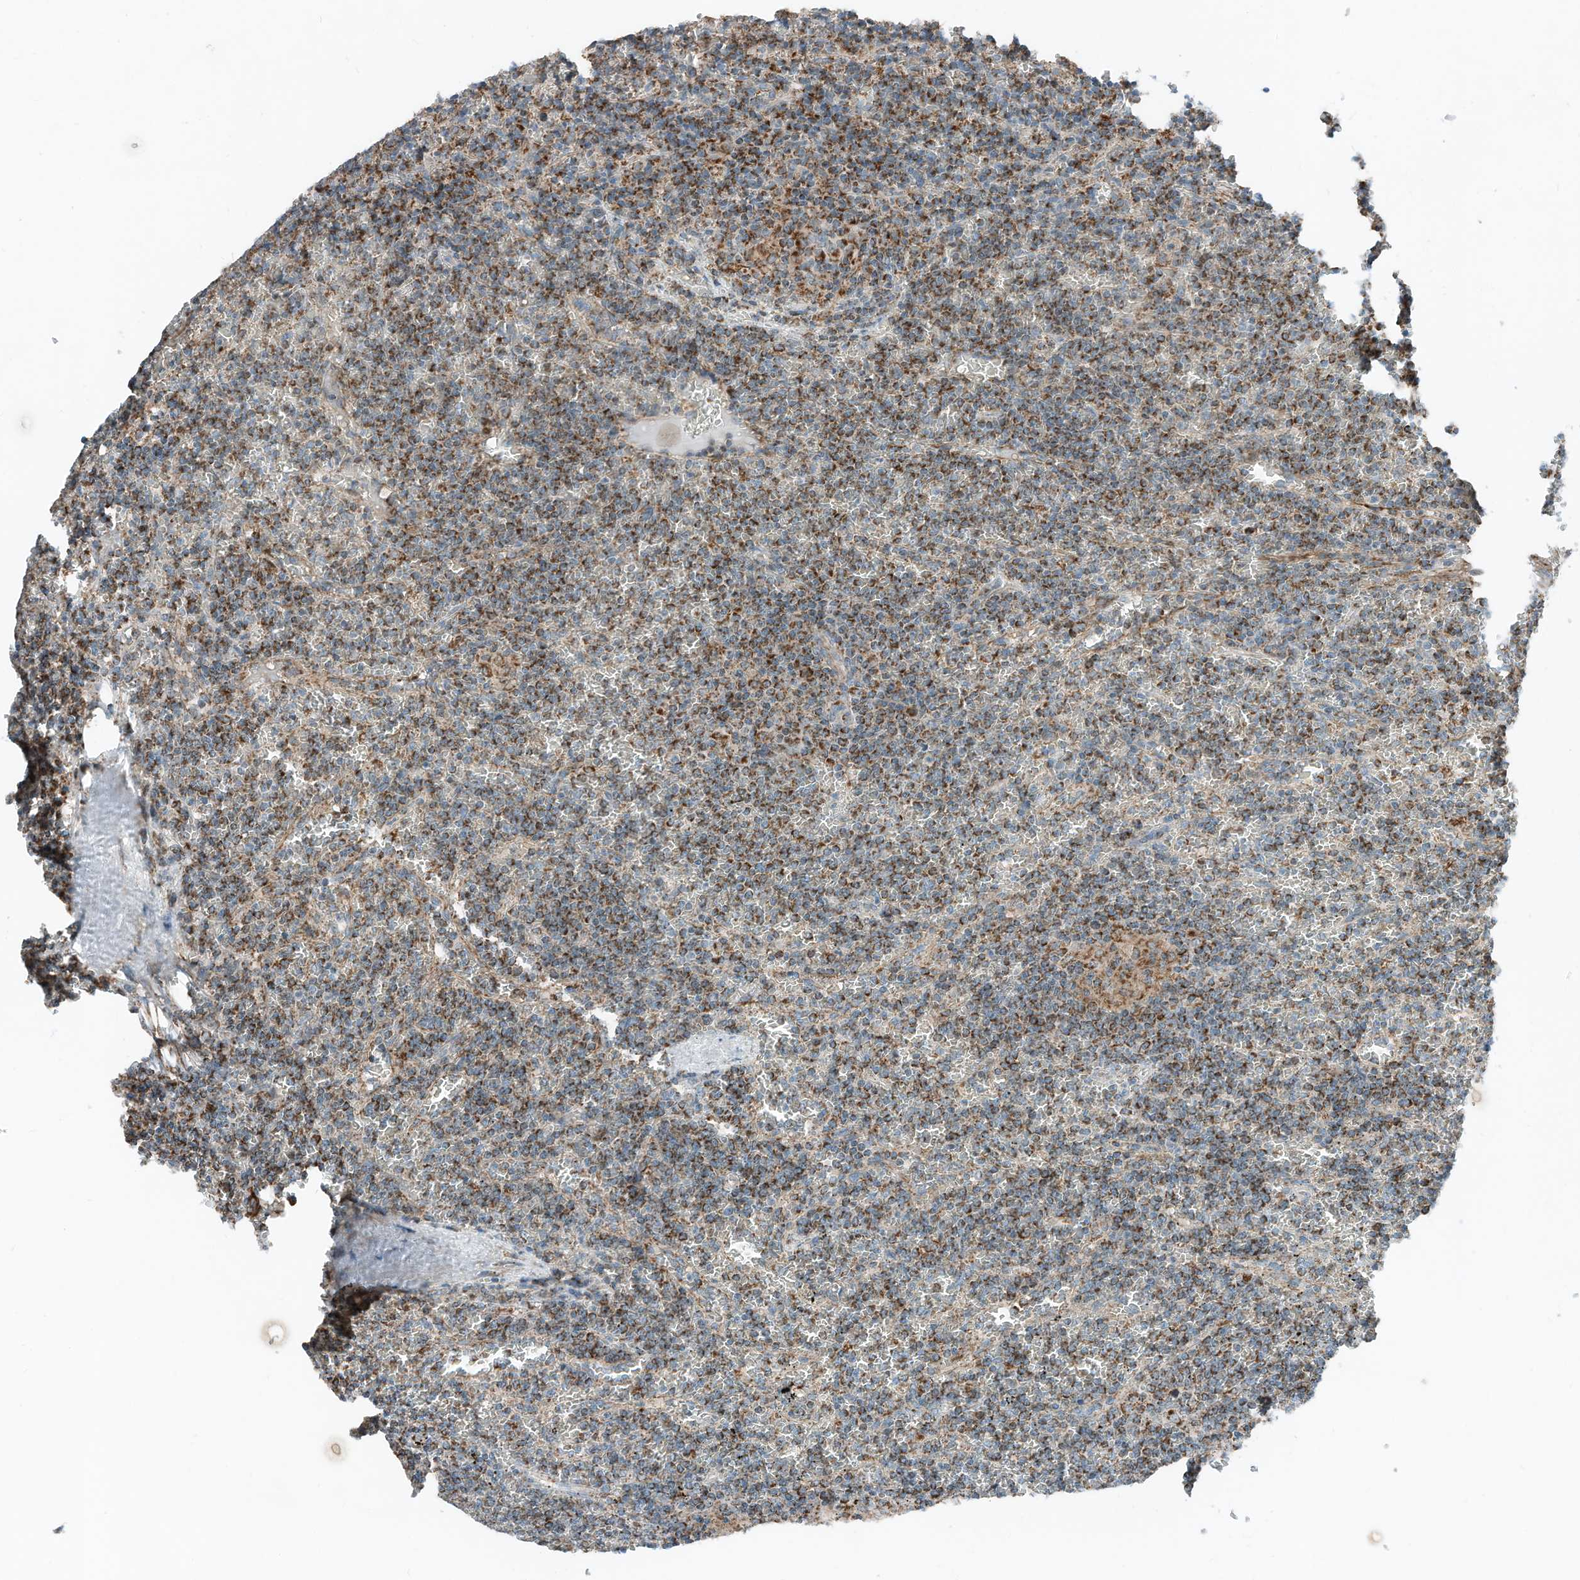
{"staining": {"intensity": "moderate", "quantity": ">75%", "location": "cytoplasmic/membranous"}, "tissue": "lymphoma", "cell_type": "Tumor cells", "image_type": "cancer", "snomed": [{"axis": "morphology", "description": "Malignant lymphoma, non-Hodgkin's type, Low grade"}, {"axis": "topography", "description": "Spleen"}], "caption": "Protein expression analysis of human low-grade malignant lymphoma, non-Hodgkin's type reveals moderate cytoplasmic/membranous staining in approximately >75% of tumor cells.", "gene": "RMND1", "patient": {"sex": "female", "age": 19}}